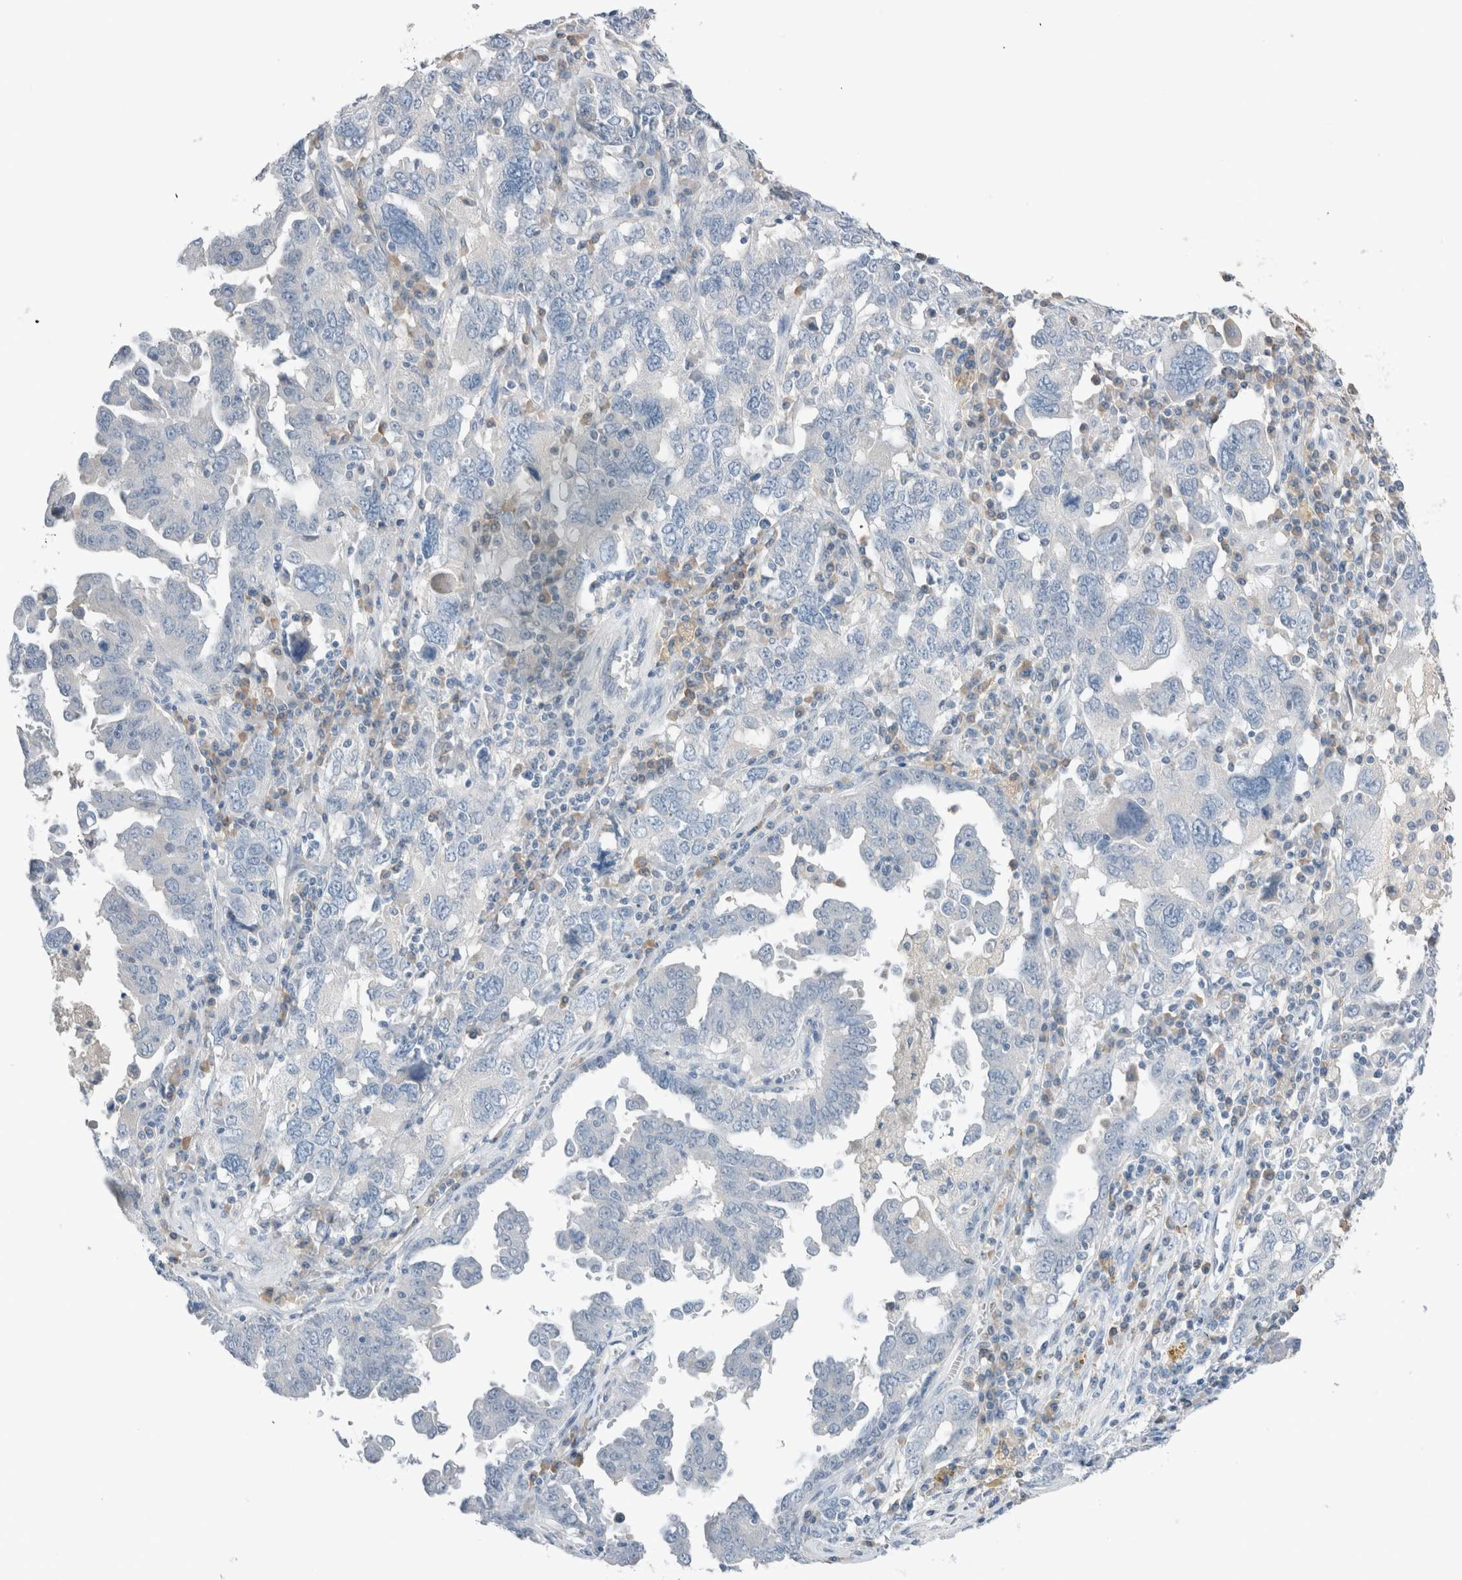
{"staining": {"intensity": "negative", "quantity": "none", "location": "none"}, "tissue": "ovarian cancer", "cell_type": "Tumor cells", "image_type": "cancer", "snomed": [{"axis": "morphology", "description": "Carcinoma, endometroid"}, {"axis": "topography", "description": "Ovary"}], "caption": "Histopathology image shows no protein expression in tumor cells of ovarian cancer (endometroid carcinoma) tissue.", "gene": "DUOX1", "patient": {"sex": "female", "age": 62}}